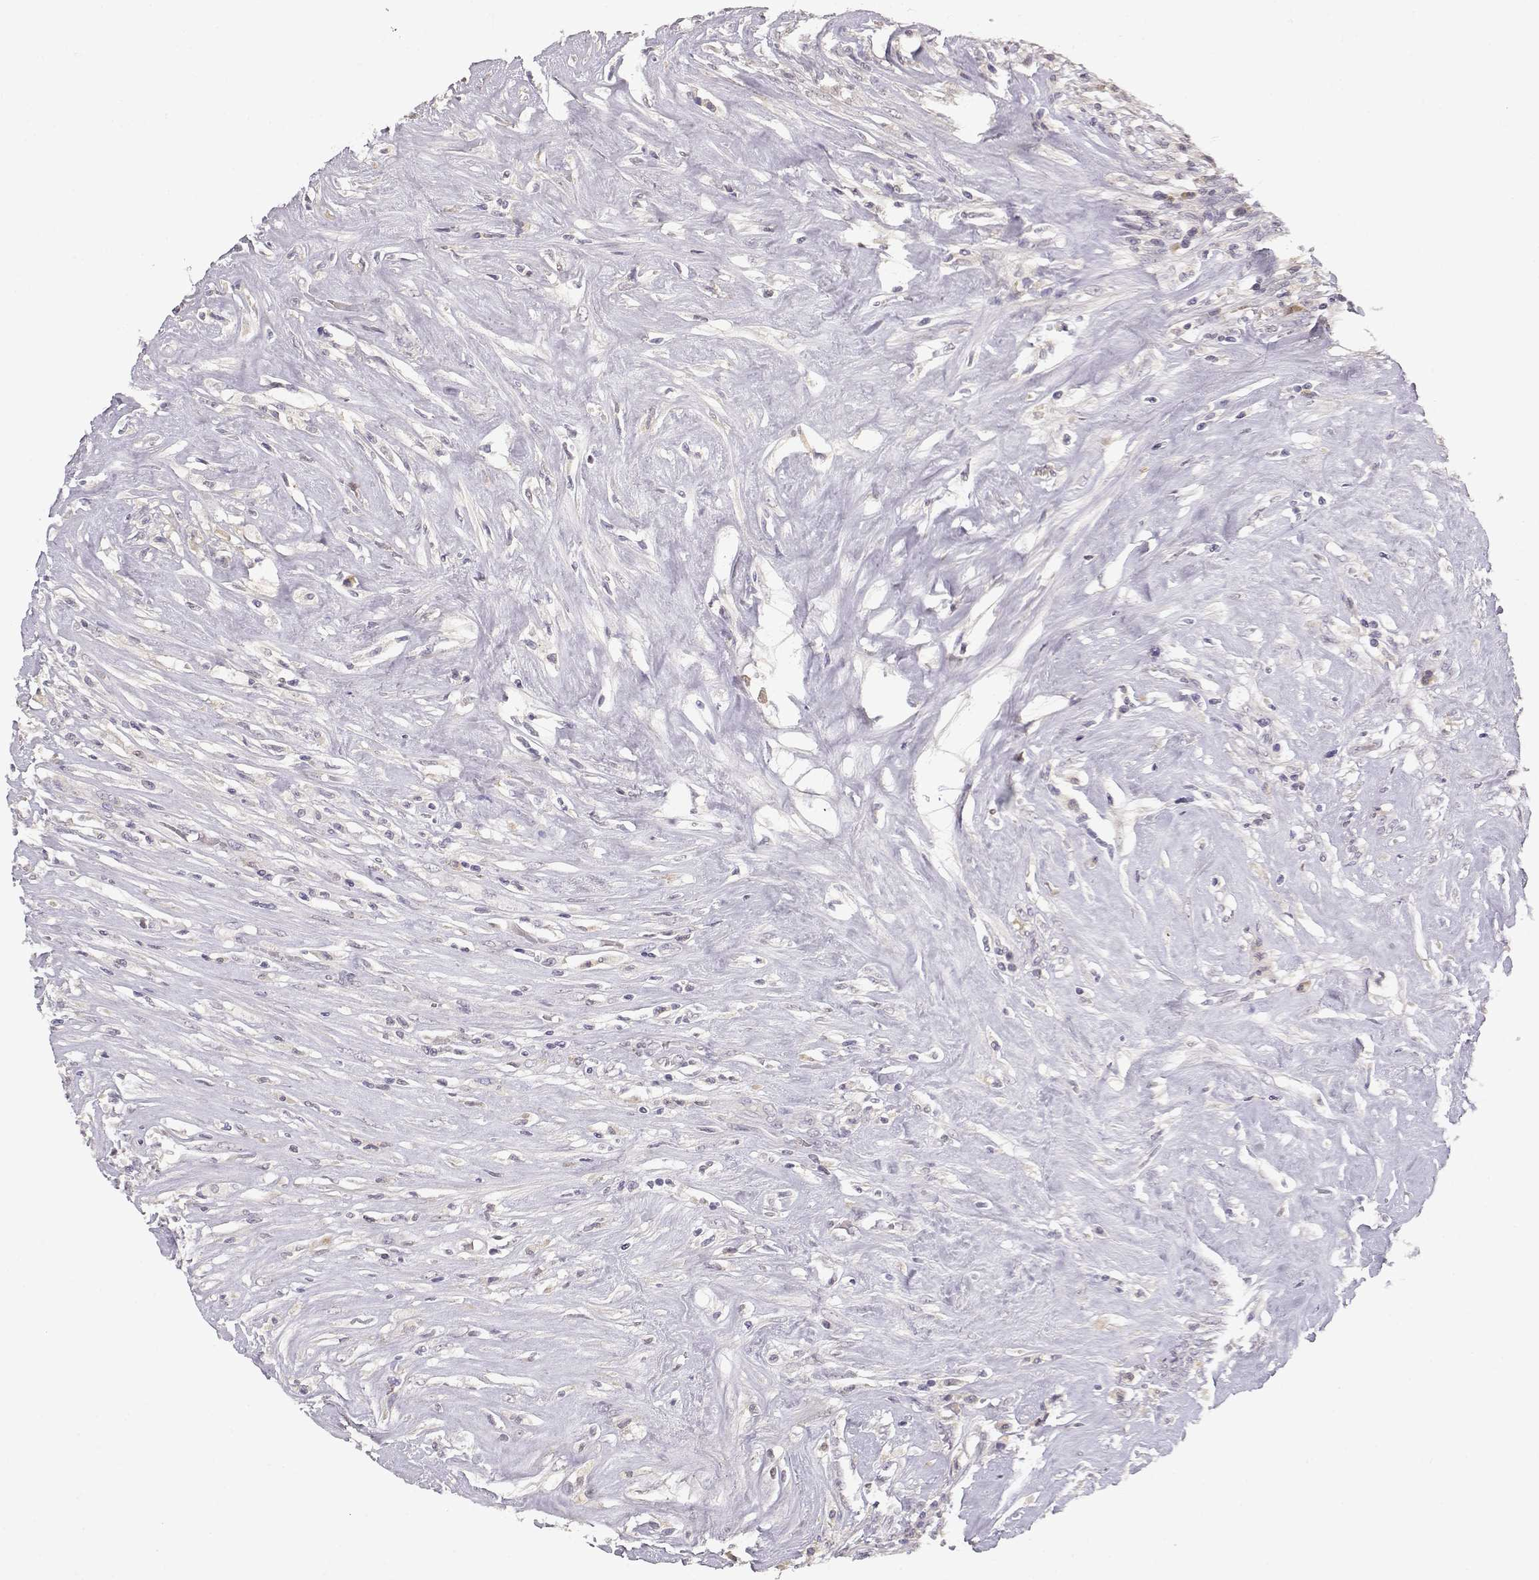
{"staining": {"intensity": "negative", "quantity": "none", "location": "none"}, "tissue": "testis cancer", "cell_type": "Tumor cells", "image_type": "cancer", "snomed": [{"axis": "morphology", "description": "Necrosis, NOS"}, {"axis": "morphology", "description": "Carcinoma, Embryonal, NOS"}, {"axis": "topography", "description": "Testis"}], "caption": "A micrograph of testis cancer stained for a protein shows no brown staining in tumor cells.", "gene": "TACR1", "patient": {"sex": "male", "age": 19}}